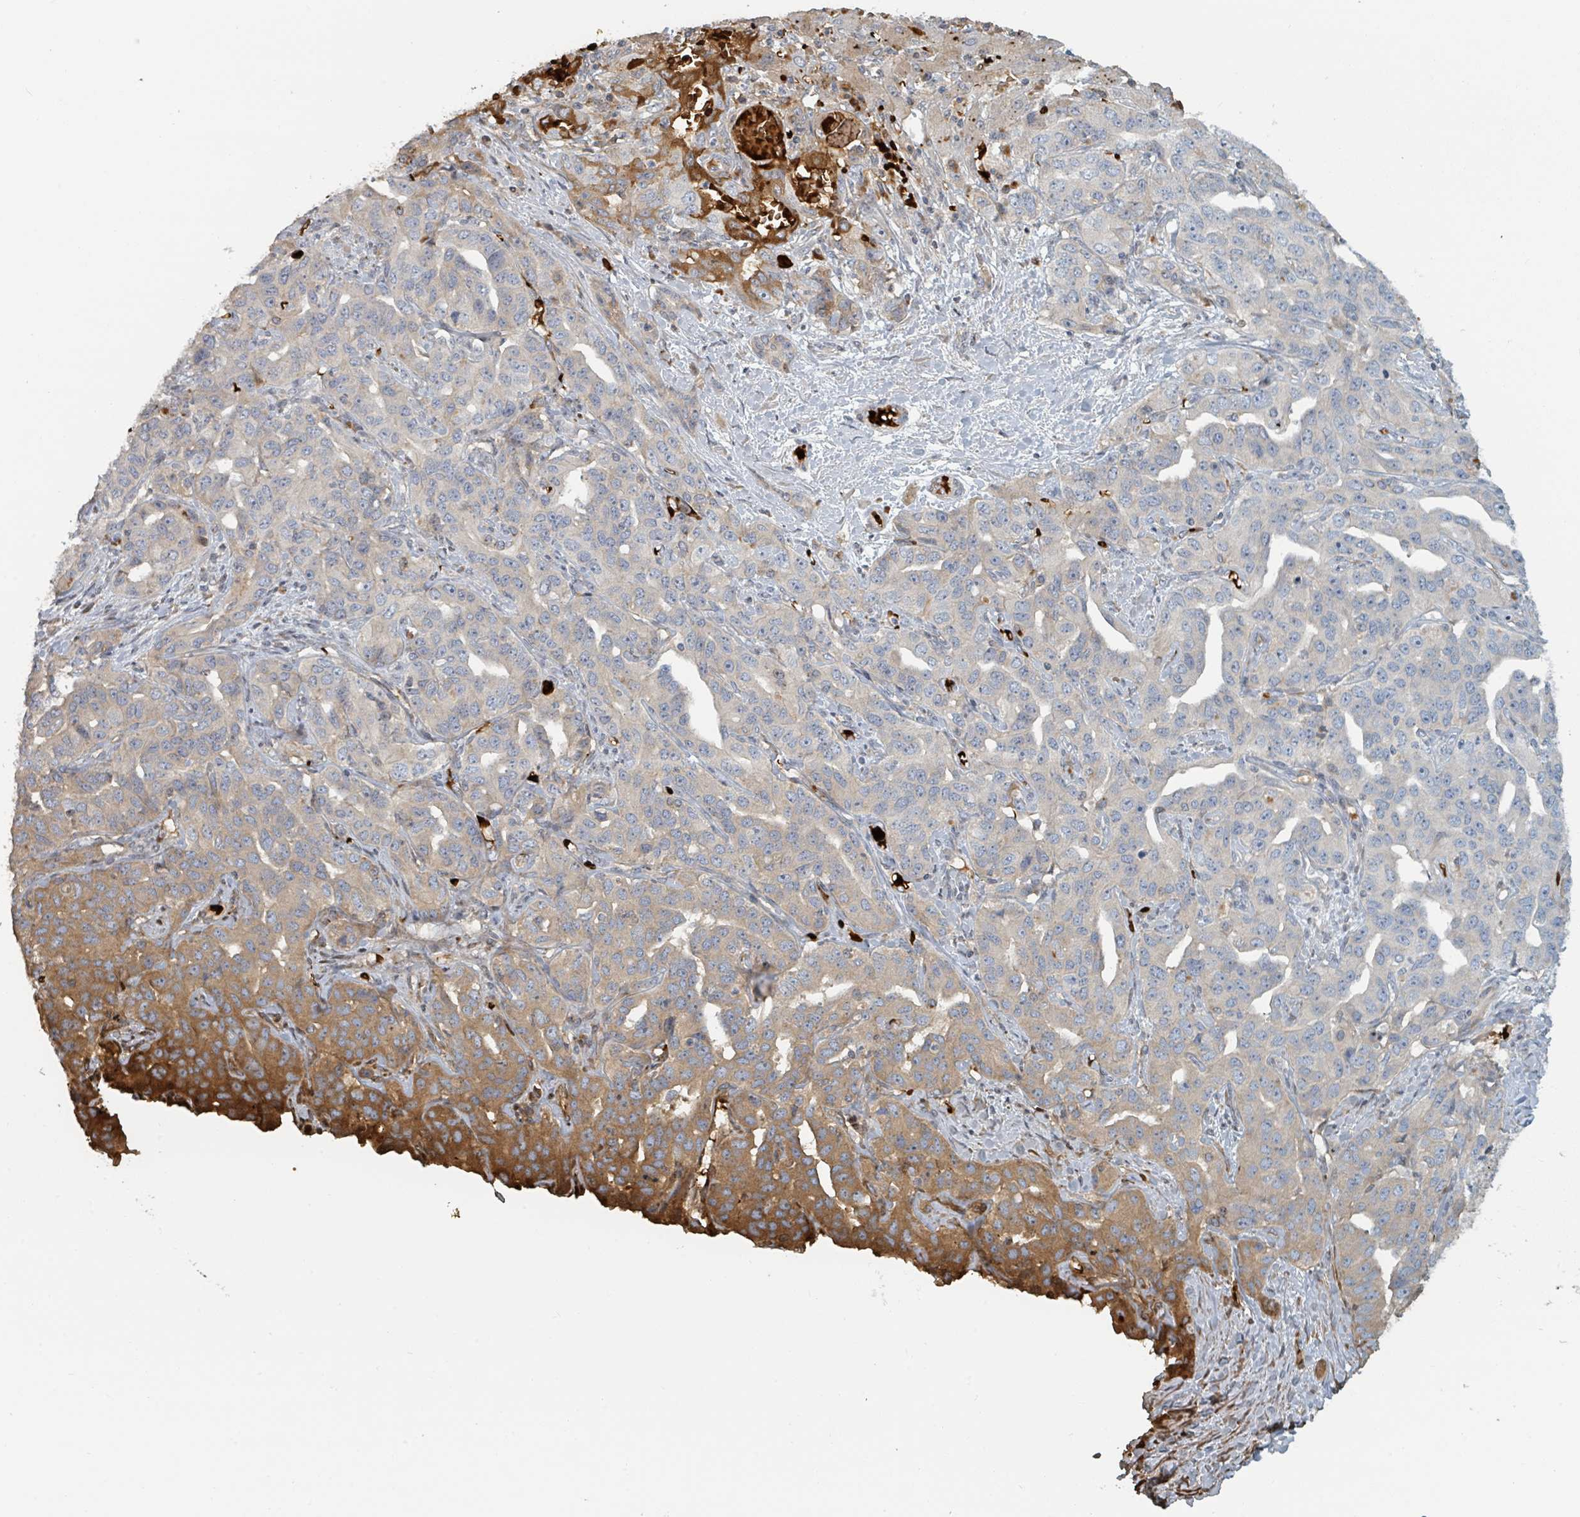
{"staining": {"intensity": "negative", "quantity": "none", "location": "none"}, "tissue": "liver cancer", "cell_type": "Tumor cells", "image_type": "cancer", "snomed": [{"axis": "morphology", "description": "Cholangiocarcinoma"}, {"axis": "topography", "description": "Liver"}], "caption": "Tumor cells are negative for brown protein staining in cholangiocarcinoma (liver).", "gene": "TRPC4AP", "patient": {"sex": "male", "age": 59}}